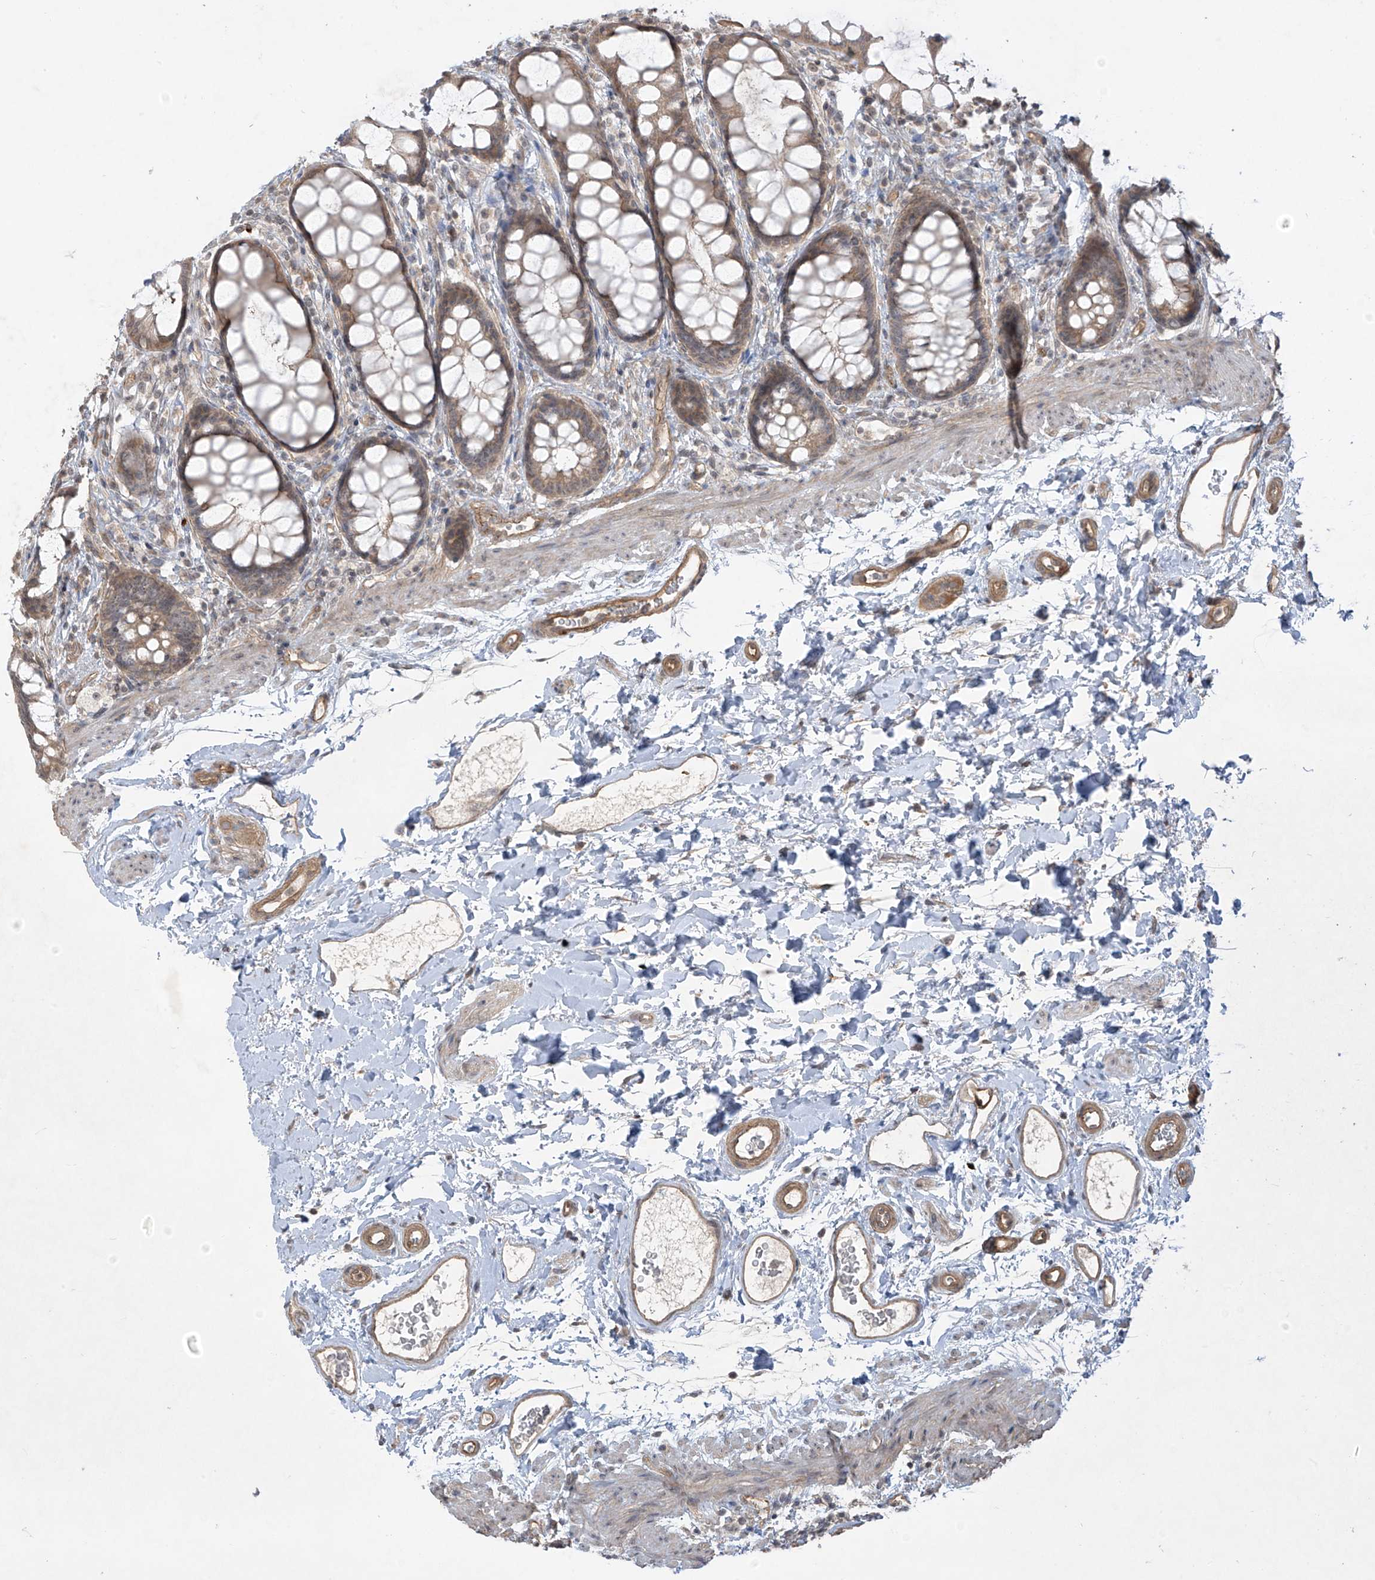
{"staining": {"intensity": "moderate", "quantity": ">75%", "location": "cytoplasmic/membranous"}, "tissue": "rectum", "cell_type": "Glandular cells", "image_type": "normal", "snomed": [{"axis": "morphology", "description": "Normal tissue, NOS"}, {"axis": "topography", "description": "Rectum"}], "caption": "IHC micrograph of unremarkable rectum stained for a protein (brown), which shows medium levels of moderate cytoplasmic/membranous positivity in about >75% of glandular cells.", "gene": "DGKQ", "patient": {"sex": "female", "age": 65}}